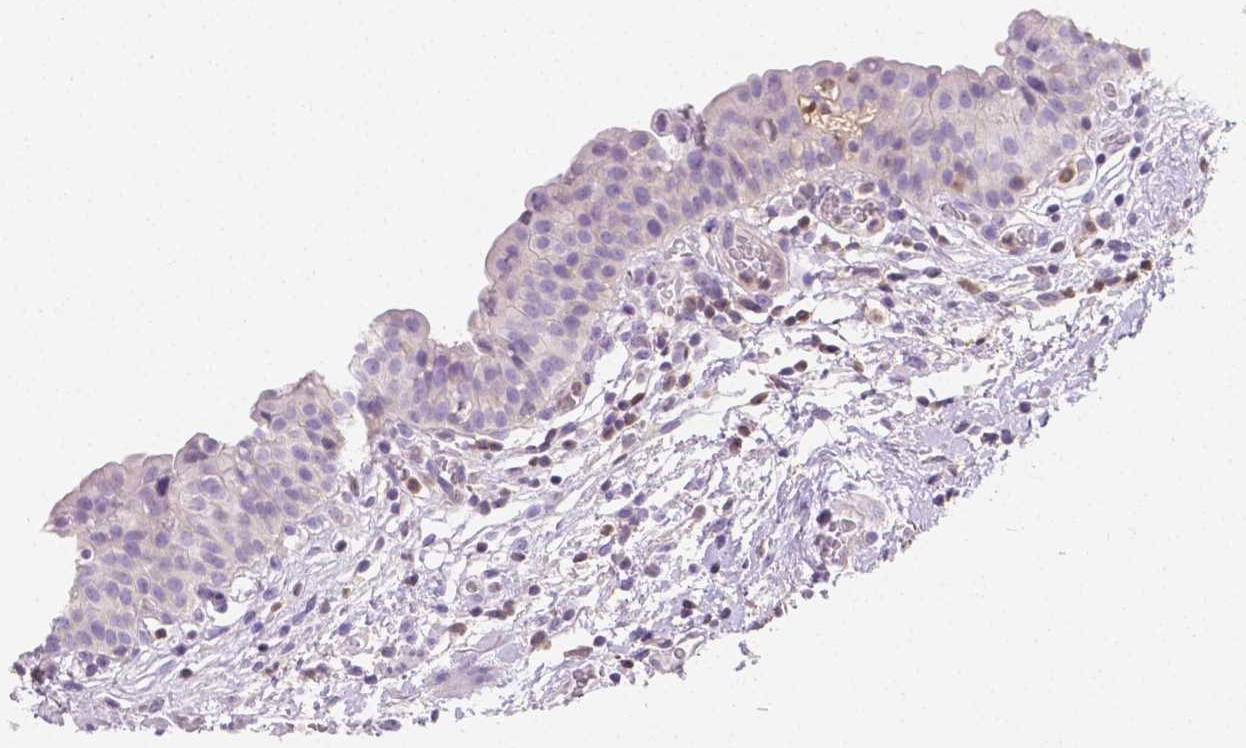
{"staining": {"intensity": "negative", "quantity": "none", "location": "none"}, "tissue": "urinary bladder", "cell_type": "Urothelial cells", "image_type": "normal", "snomed": [{"axis": "morphology", "description": "Normal tissue, NOS"}, {"axis": "morphology", "description": "Inflammation, NOS"}, {"axis": "topography", "description": "Urinary bladder"}], "caption": "DAB (3,3'-diaminobenzidine) immunohistochemical staining of normal urinary bladder displays no significant staining in urothelial cells. Brightfield microscopy of IHC stained with DAB (brown) and hematoxylin (blue), captured at high magnification.", "gene": "SGTB", "patient": {"sex": "male", "age": 57}}